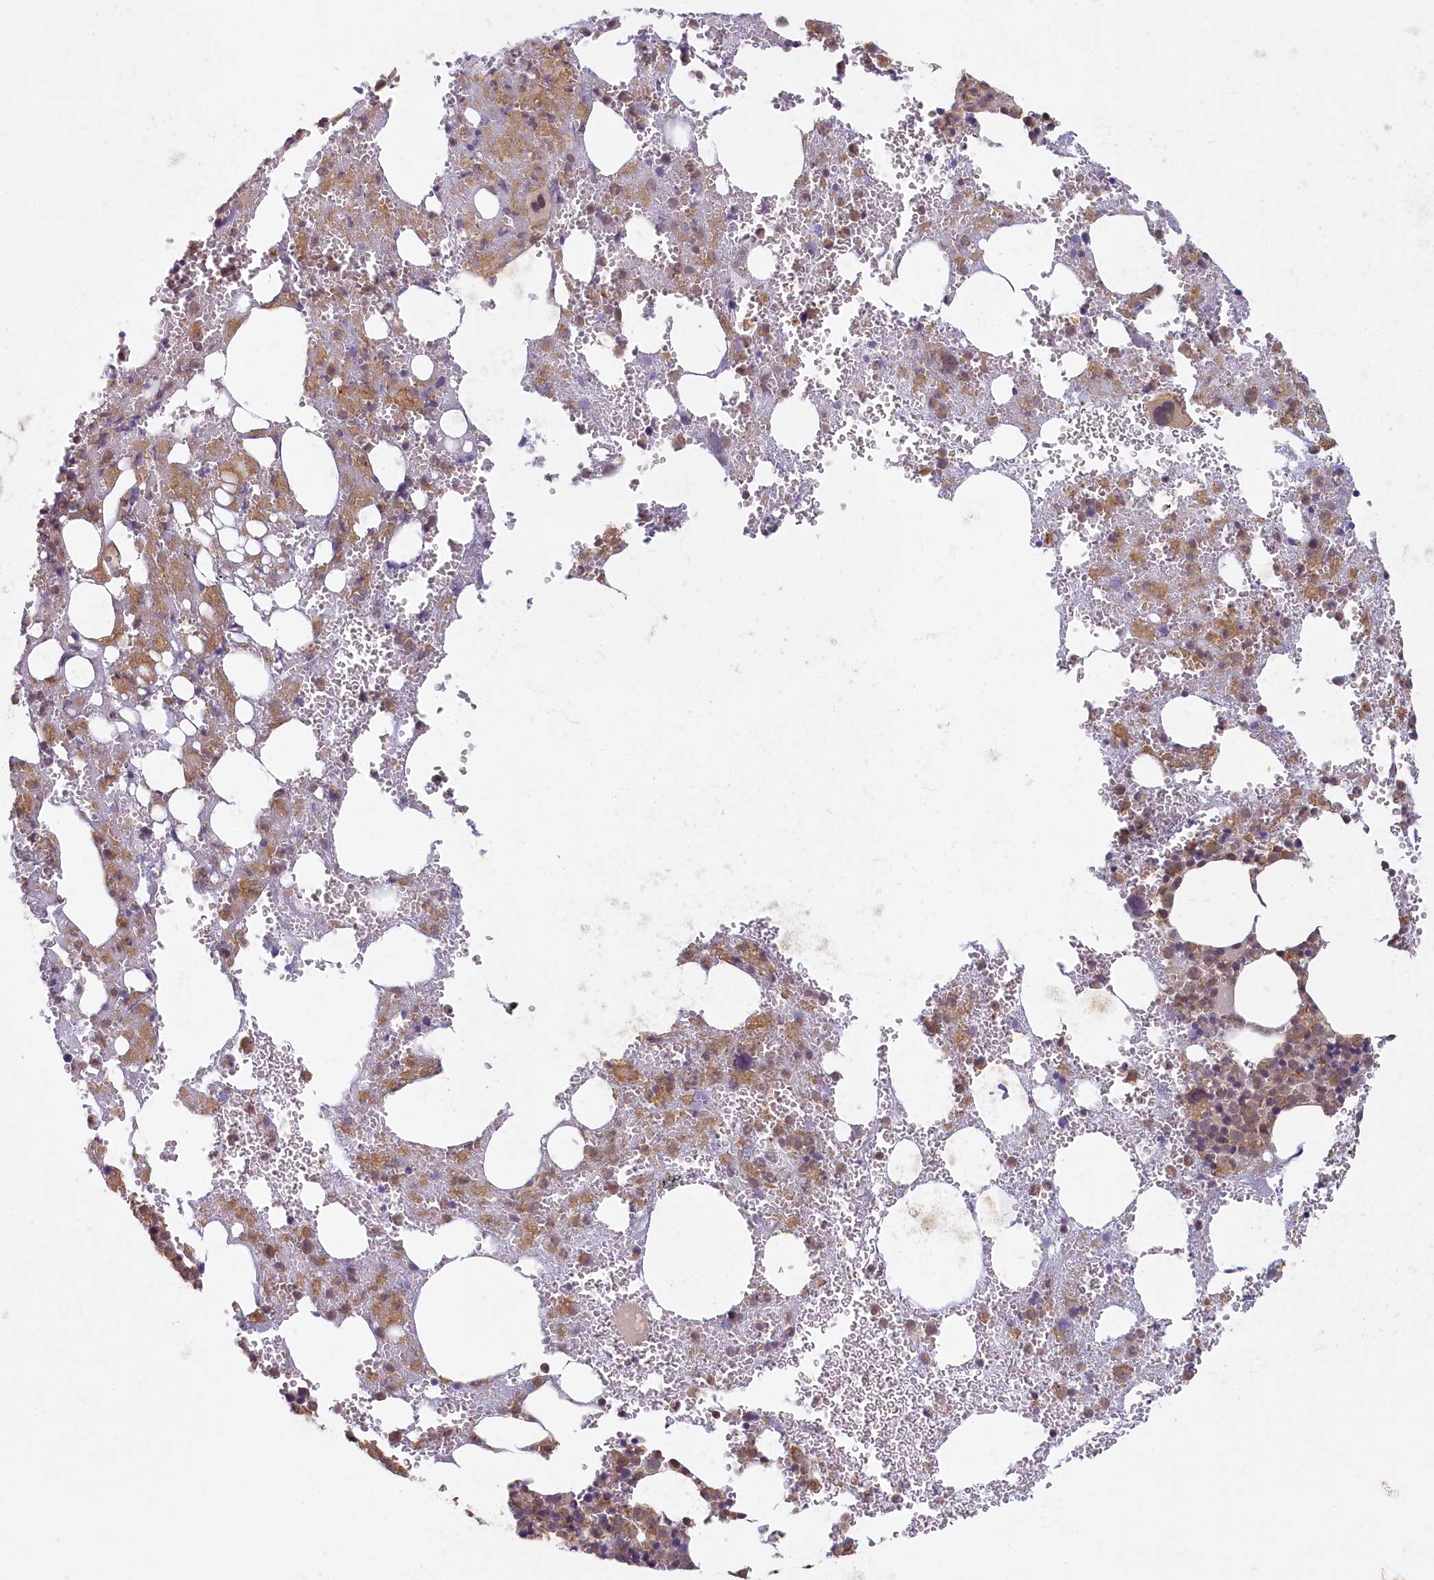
{"staining": {"intensity": "moderate", "quantity": "25%-75%", "location": "cytoplasmic/membranous"}, "tissue": "bone marrow", "cell_type": "Hematopoietic cells", "image_type": "normal", "snomed": [{"axis": "morphology", "description": "Normal tissue, NOS"}, {"axis": "topography", "description": "Bone marrow"}], "caption": "A high-resolution micrograph shows IHC staining of normal bone marrow, which displays moderate cytoplasmic/membranous expression in about 25%-75% of hematopoietic cells. (Stains: DAB (3,3'-diaminobenzidine) in brown, nuclei in blue, Microscopy: brightfield microscopy at high magnification).", "gene": "C19orf44", "patient": {"sex": "male", "age": 61}}